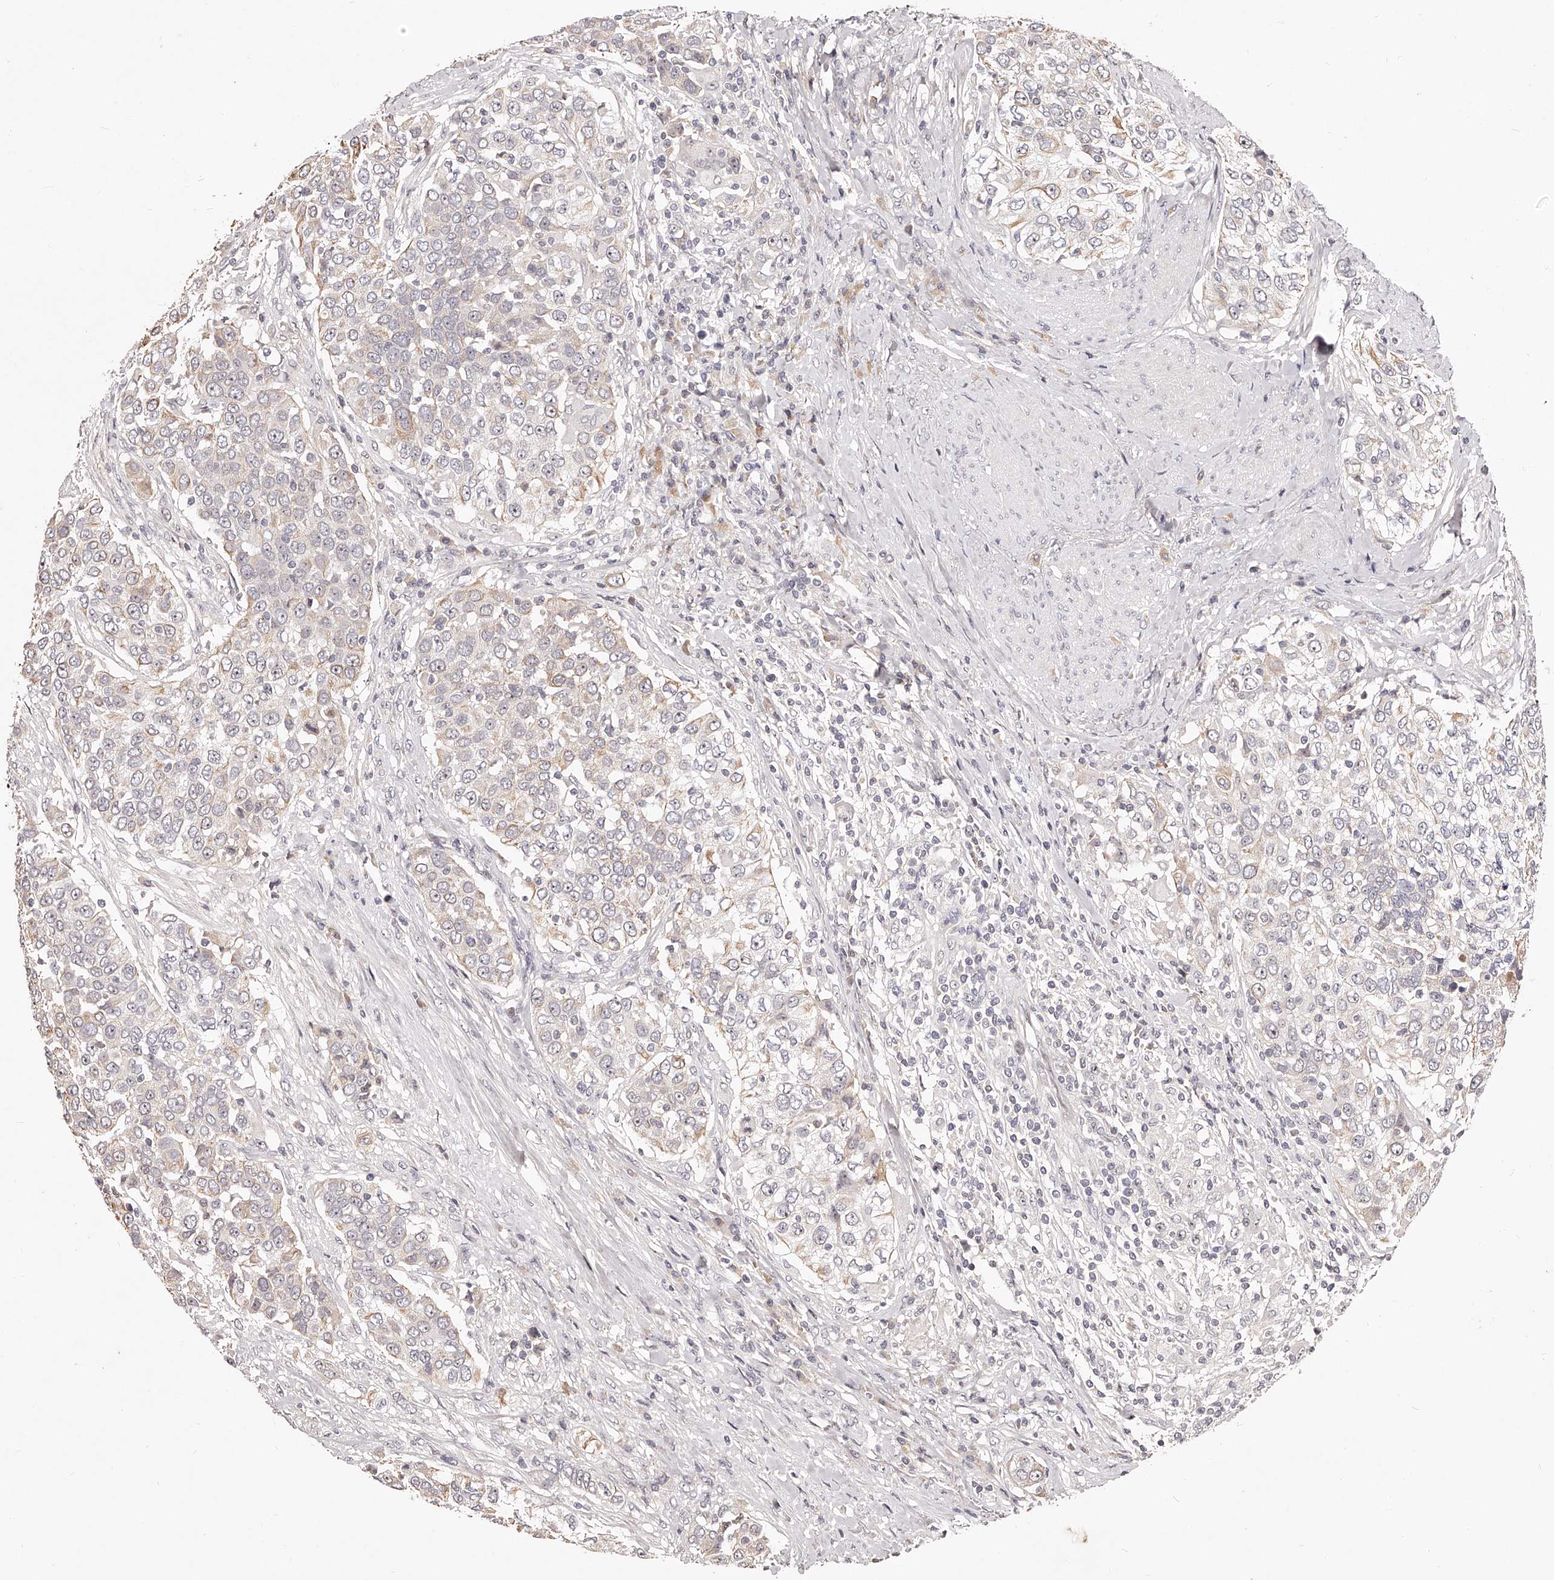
{"staining": {"intensity": "weak", "quantity": "<25%", "location": "cytoplasmic/membranous"}, "tissue": "urothelial cancer", "cell_type": "Tumor cells", "image_type": "cancer", "snomed": [{"axis": "morphology", "description": "Urothelial carcinoma, High grade"}, {"axis": "topography", "description": "Urinary bladder"}], "caption": "IHC image of urothelial carcinoma (high-grade) stained for a protein (brown), which shows no positivity in tumor cells. (DAB immunohistochemistry, high magnification).", "gene": "PHACTR1", "patient": {"sex": "female", "age": 80}}